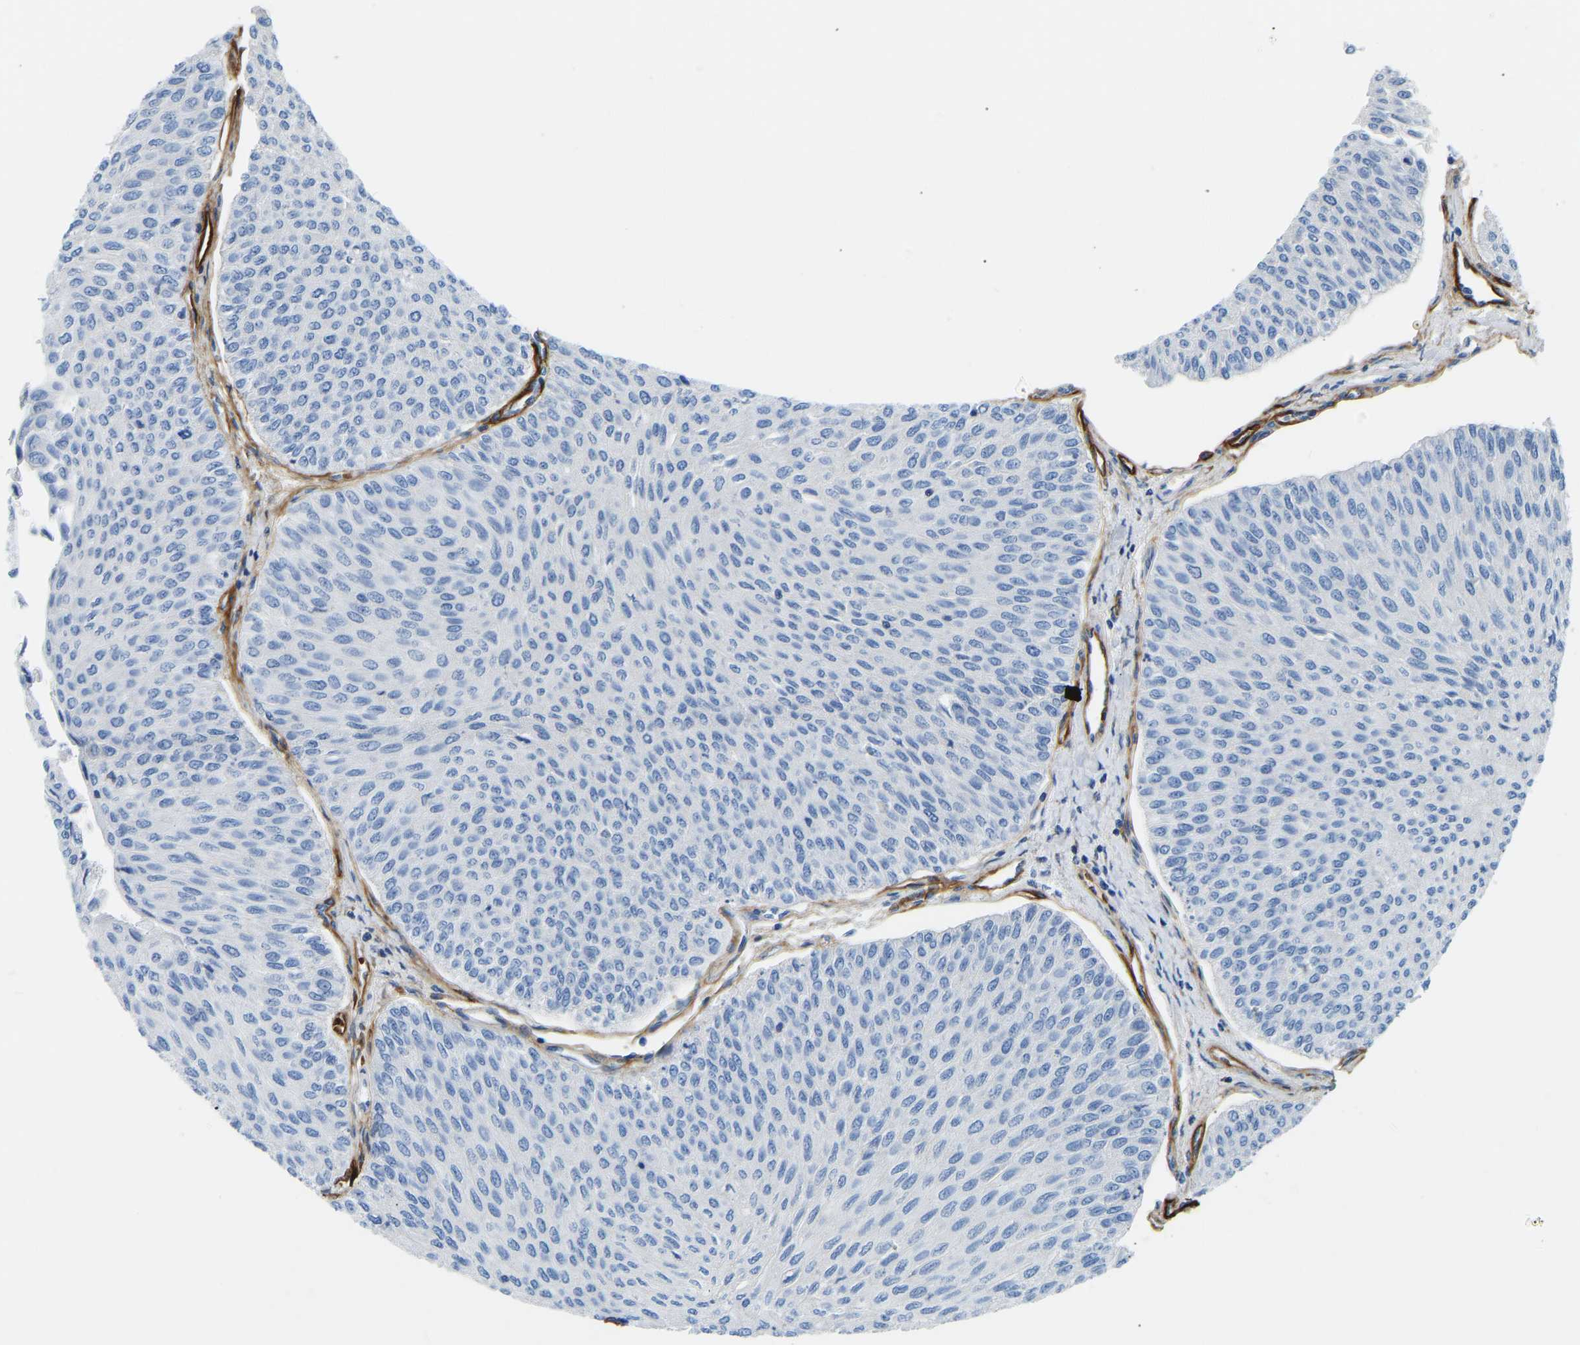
{"staining": {"intensity": "negative", "quantity": "none", "location": "none"}, "tissue": "urothelial cancer", "cell_type": "Tumor cells", "image_type": "cancer", "snomed": [{"axis": "morphology", "description": "Urothelial carcinoma, Low grade"}, {"axis": "topography", "description": "Urinary bladder"}], "caption": "Immunohistochemistry (IHC) of urothelial carcinoma (low-grade) exhibits no expression in tumor cells.", "gene": "COL15A1", "patient": {"sex": "male", "age": 78}}